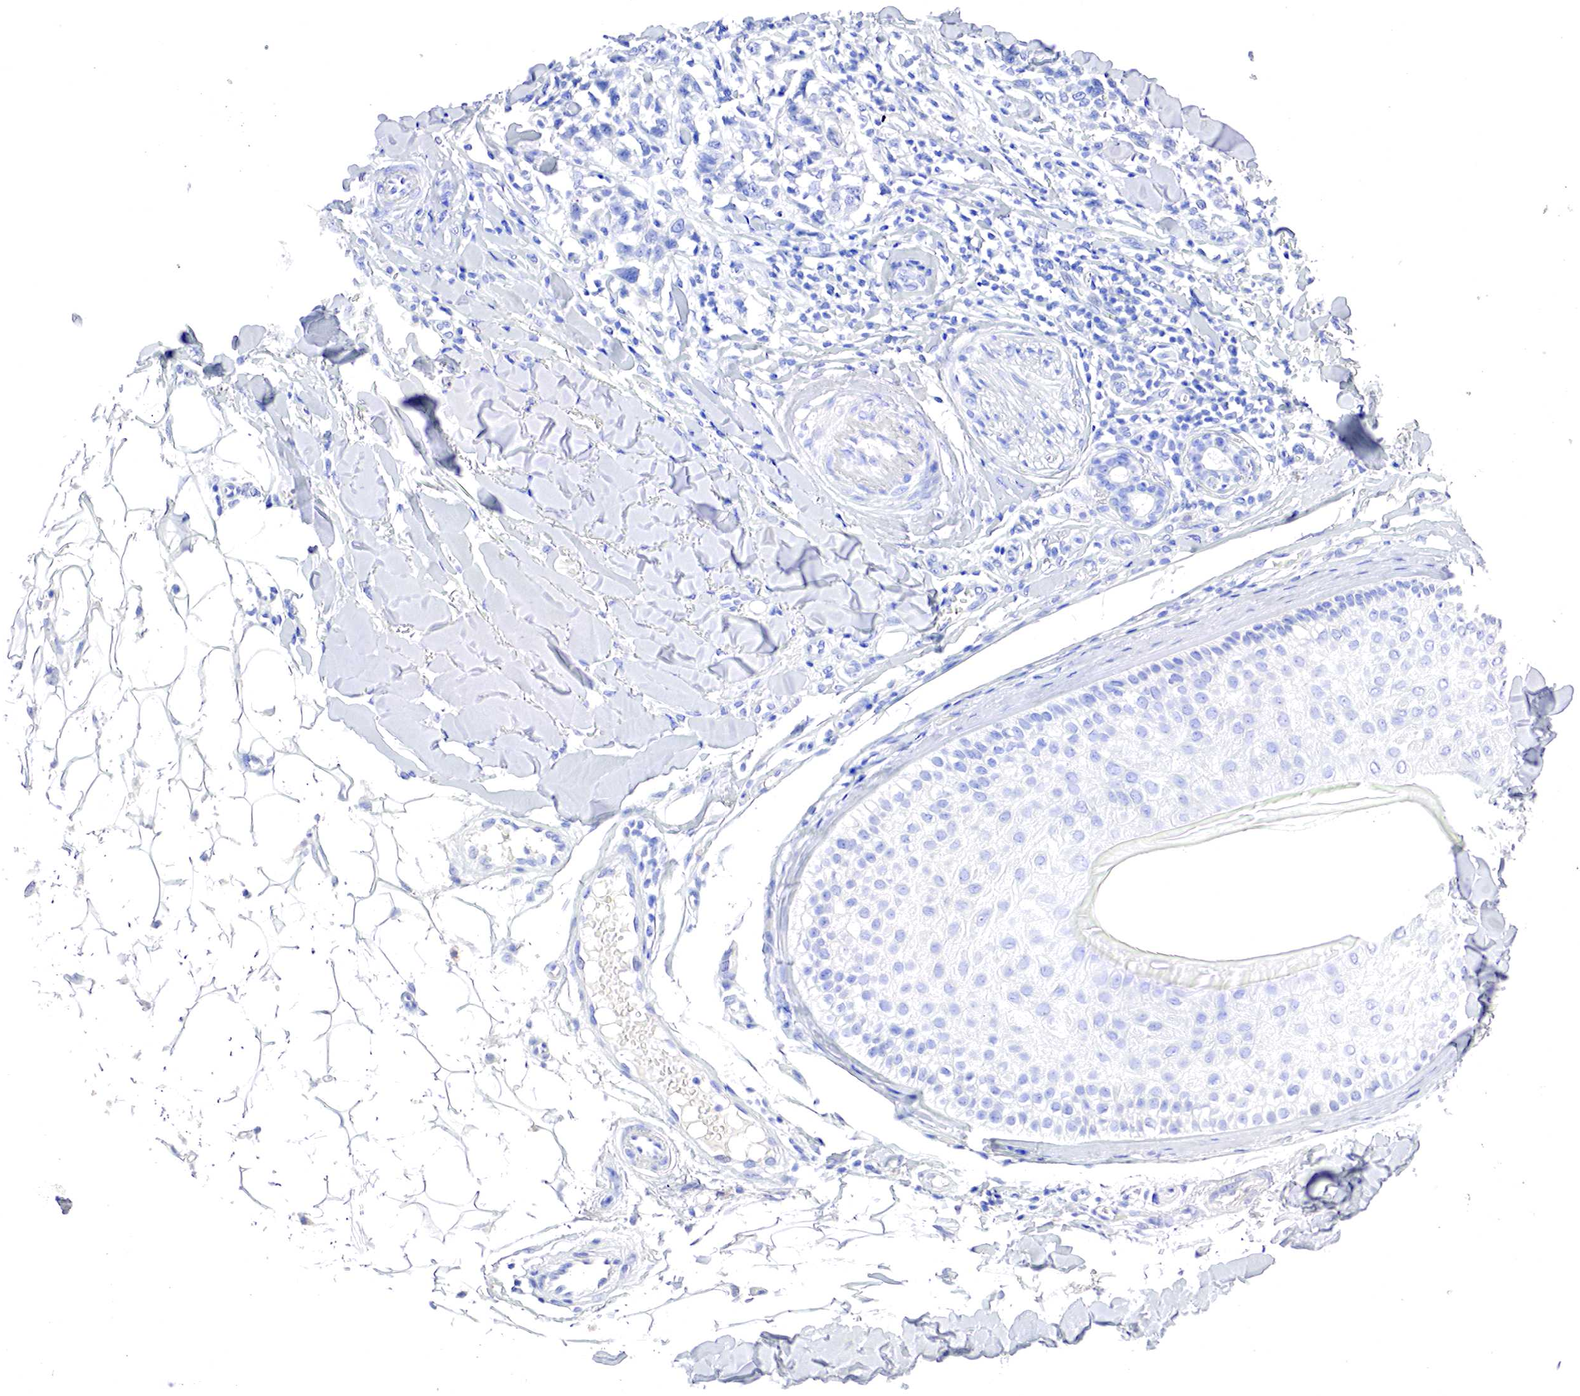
{"staining": {"intensity": "negative", "quantity": "none", "location": "none"}, "tissue": "skin cancer", "cell_type": "Tumor cells", "image_type": "cancer", "snomed": [{"axis": "morphology", "description": "Squamous cell carcinoma, NOS"}, {"axis": "topography", "description": "Skin"}], "caption": "This histopathology image is of skin cancer stained with immunohistochemistry (IHC) to label a protein in brown with the nuclei are counter-stained blue. There is no staining in tumor cells.", "gene": "OTC", "patient": {"sex": "male", "age": 77}}